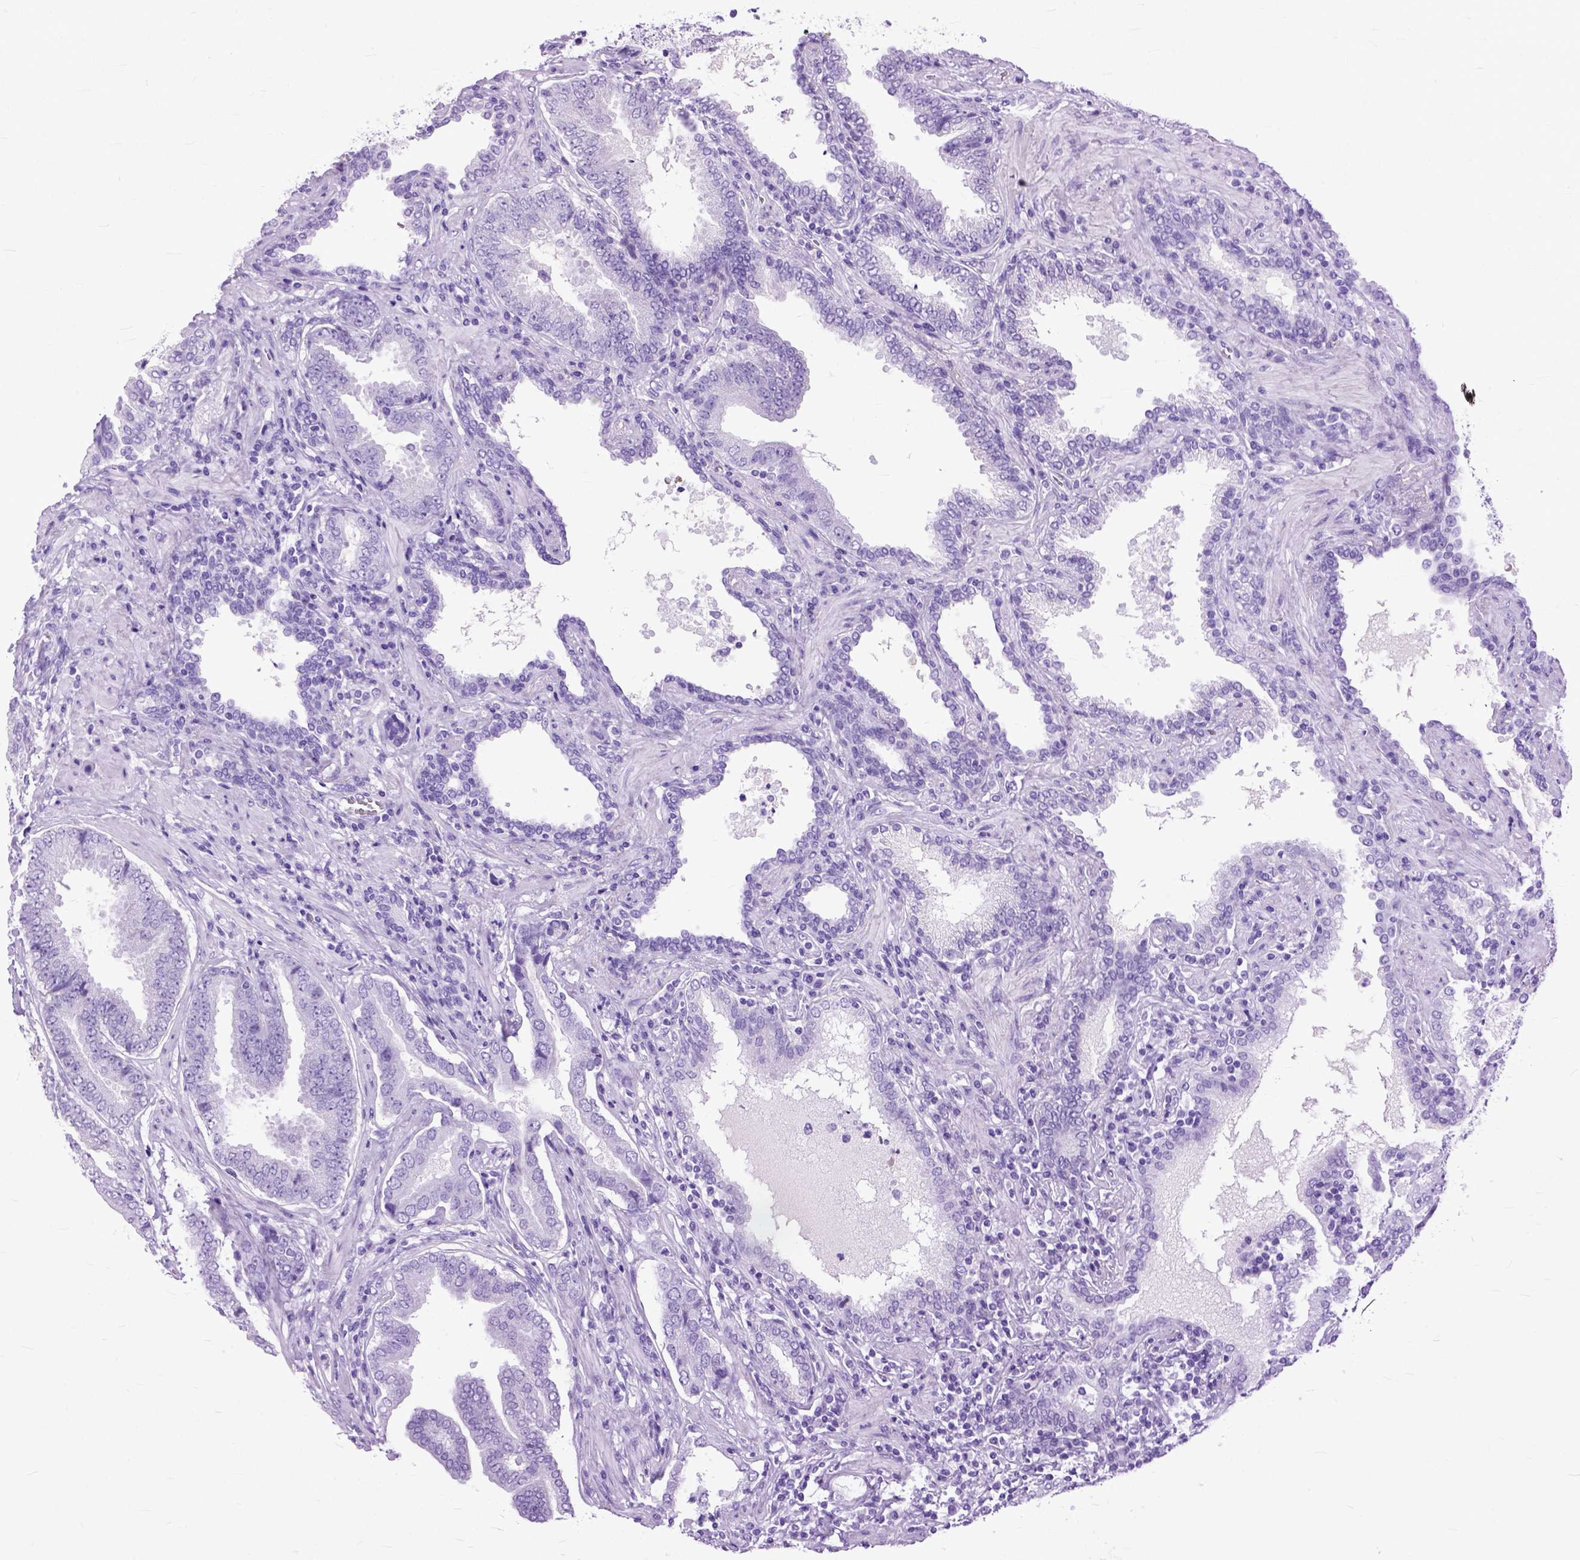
{"staining": {"intensity": "negative", "quantity": "none", "location": "none"}, "tissue": "prostate cancer", "cell_type": "Tumor cells", "image_type": "cancer", "snomed": [{"axis": "morphology", "description": "Adenocarcinoma, NOS"}, {"axis": "topography", "description": "Prostate"}], "caption": "This is an immunohistochemistry histopathology image of human adenocarcinoma (prostate). There is no staining in tumor cells.", "gene": "GNGT1", "patient": {"sex": "male", "age": 64}}